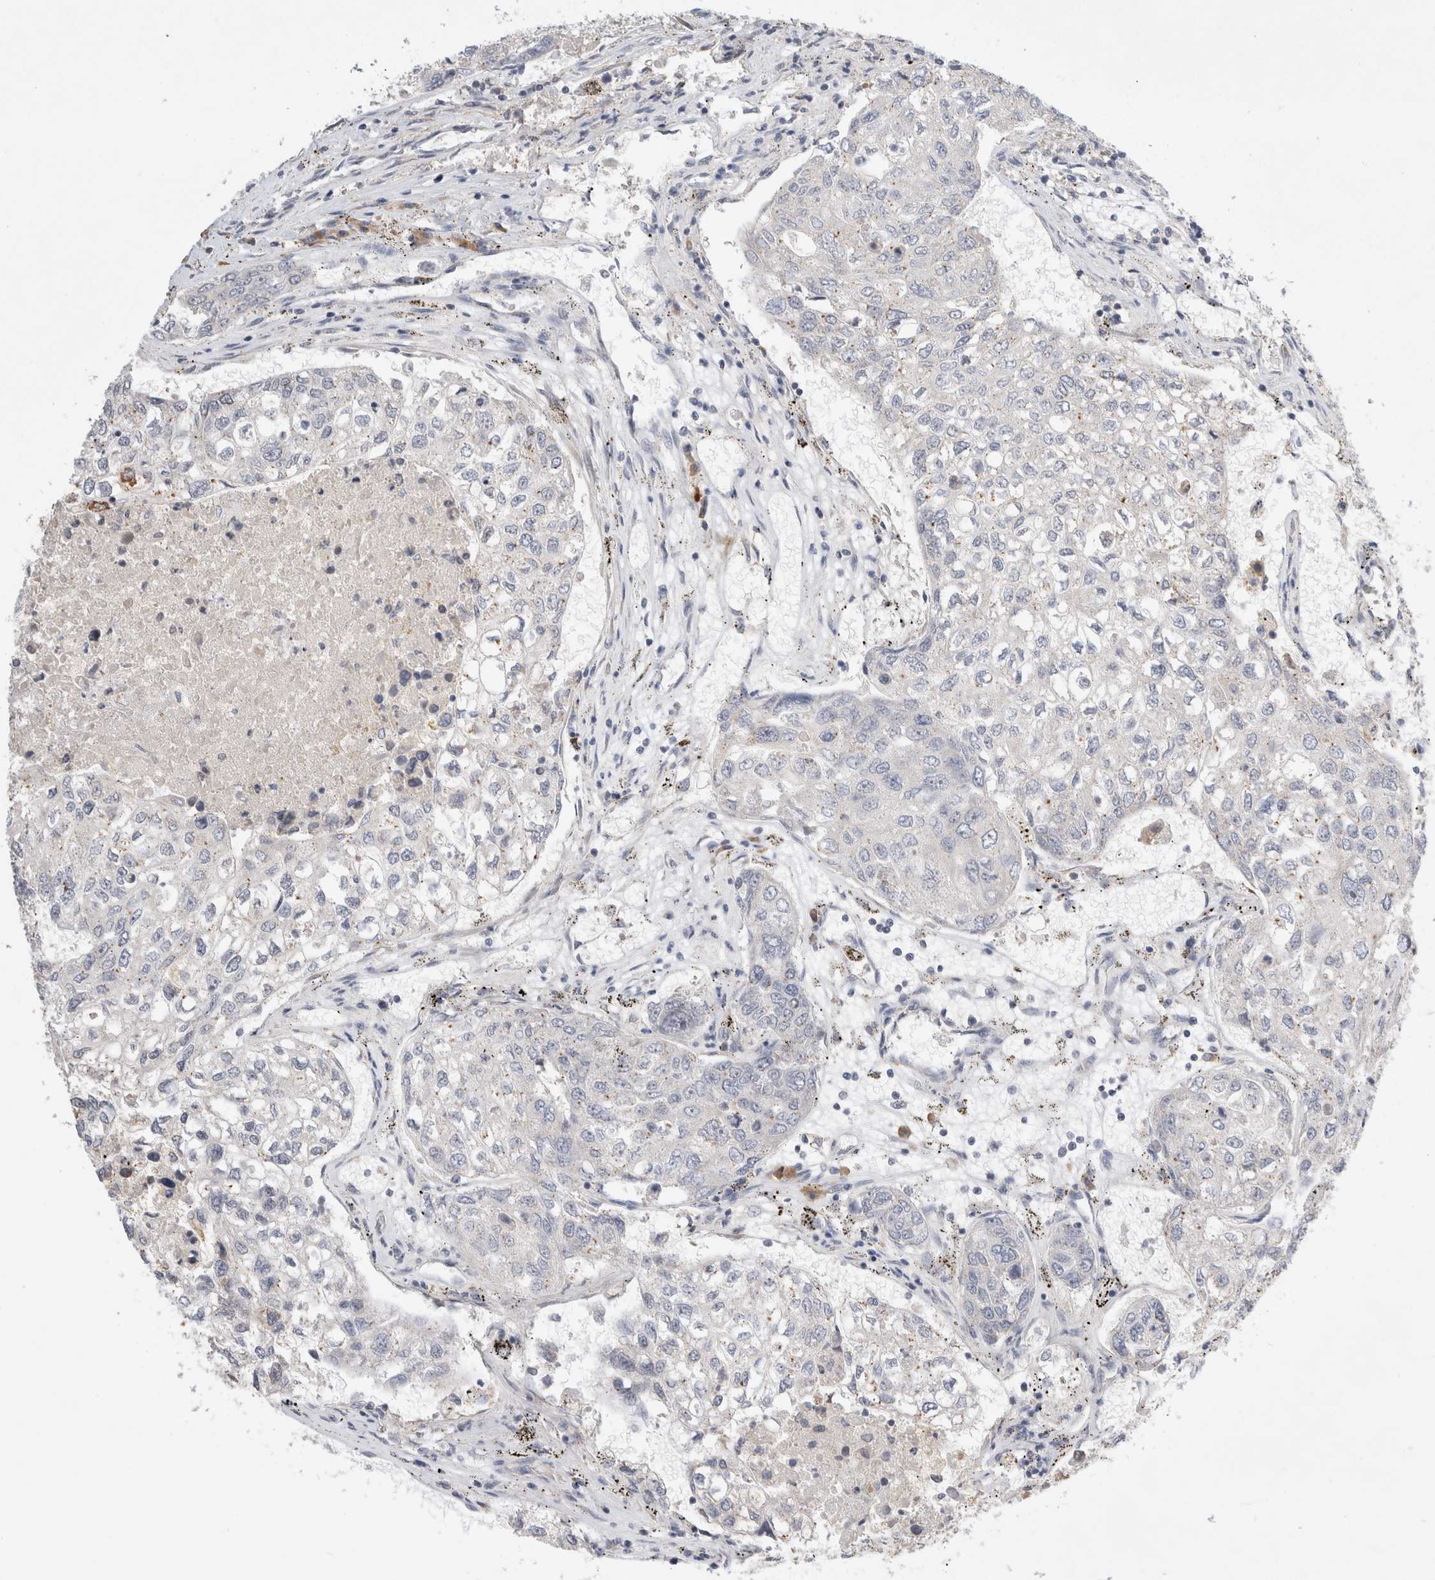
{"staining": {"intensity": "negative", "quantity": "none", "location": "none"}, "tissue": "urothelial cancer", "cell_type": "Tumor cells", "image_type": "cancer", "snomed": [{"axis": "morphology", "description": "Urothelial carcinoma, High grade"}, {"axis": "topography", "description": "Lymph node"}, {"axis": "topography", "description": "Urinary bladder"}], "caption": "High-grade urothelial carcinoma was stained to show a protein in brown. There is no significant positivity in tumor cells.", "gene": "NEDD4L", "patient": {"sex": "male", "age": 51}}